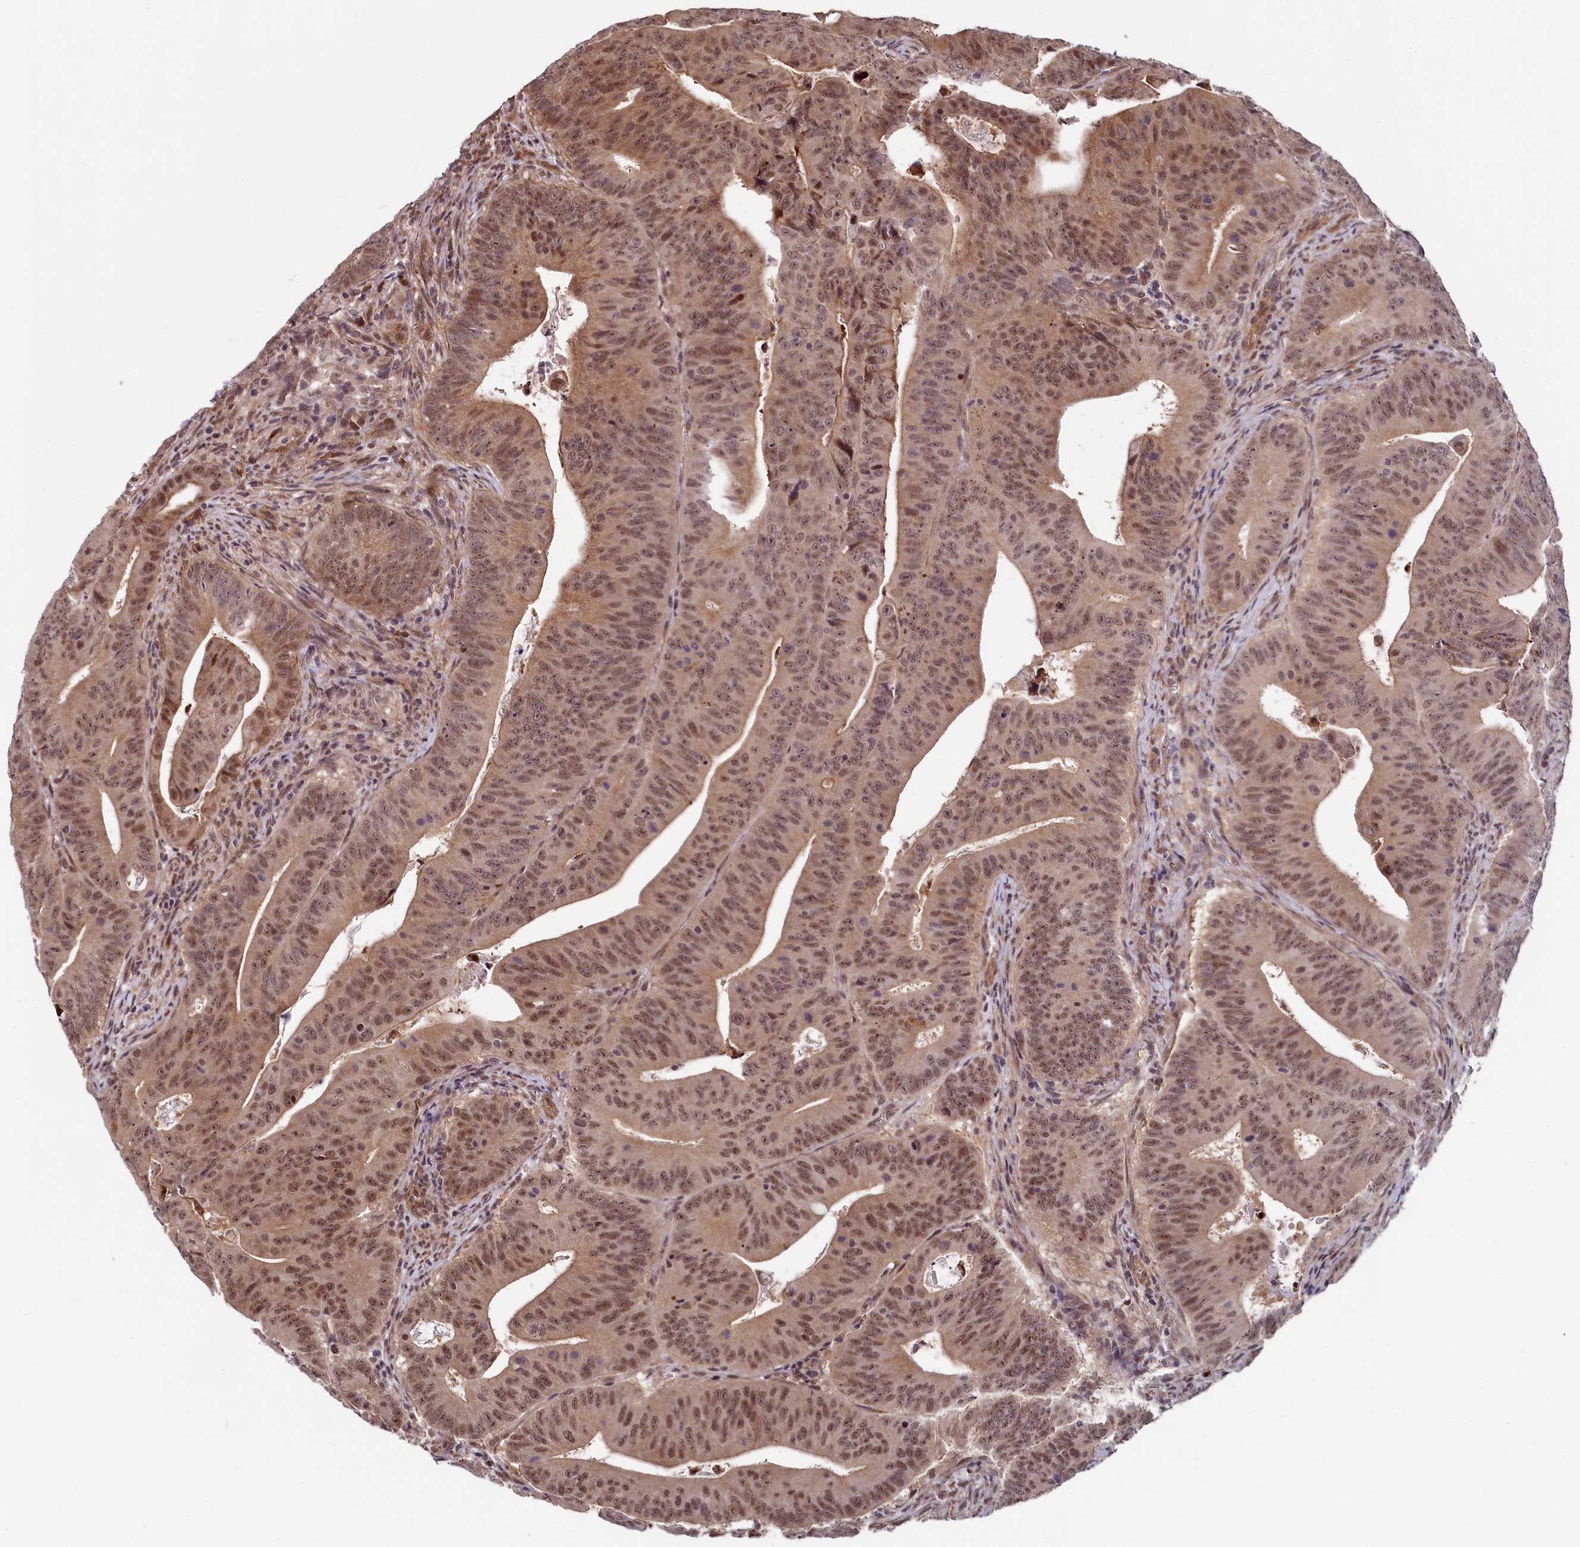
{"staining": {"intensity": "moderate", "quantity": ">75%", "location": "nuclear"}, "tissue": "colorectal cancer", "cell_type": "Tumor cells", "image_type": "cancer", "snomed": [{"axis": "morphology", "description": "Adenocarcinoma, NOS"}, {"axis": "topography", "description": "Rectum"}], "caption": "Moderate nuclear positivity for a protein is identified in approximately >75% of tumor cells of colorectal adenocarcinoma using immunohistochemistry.", "gene": "LEO1", "patient": {"sex": "female", "age": 75}}